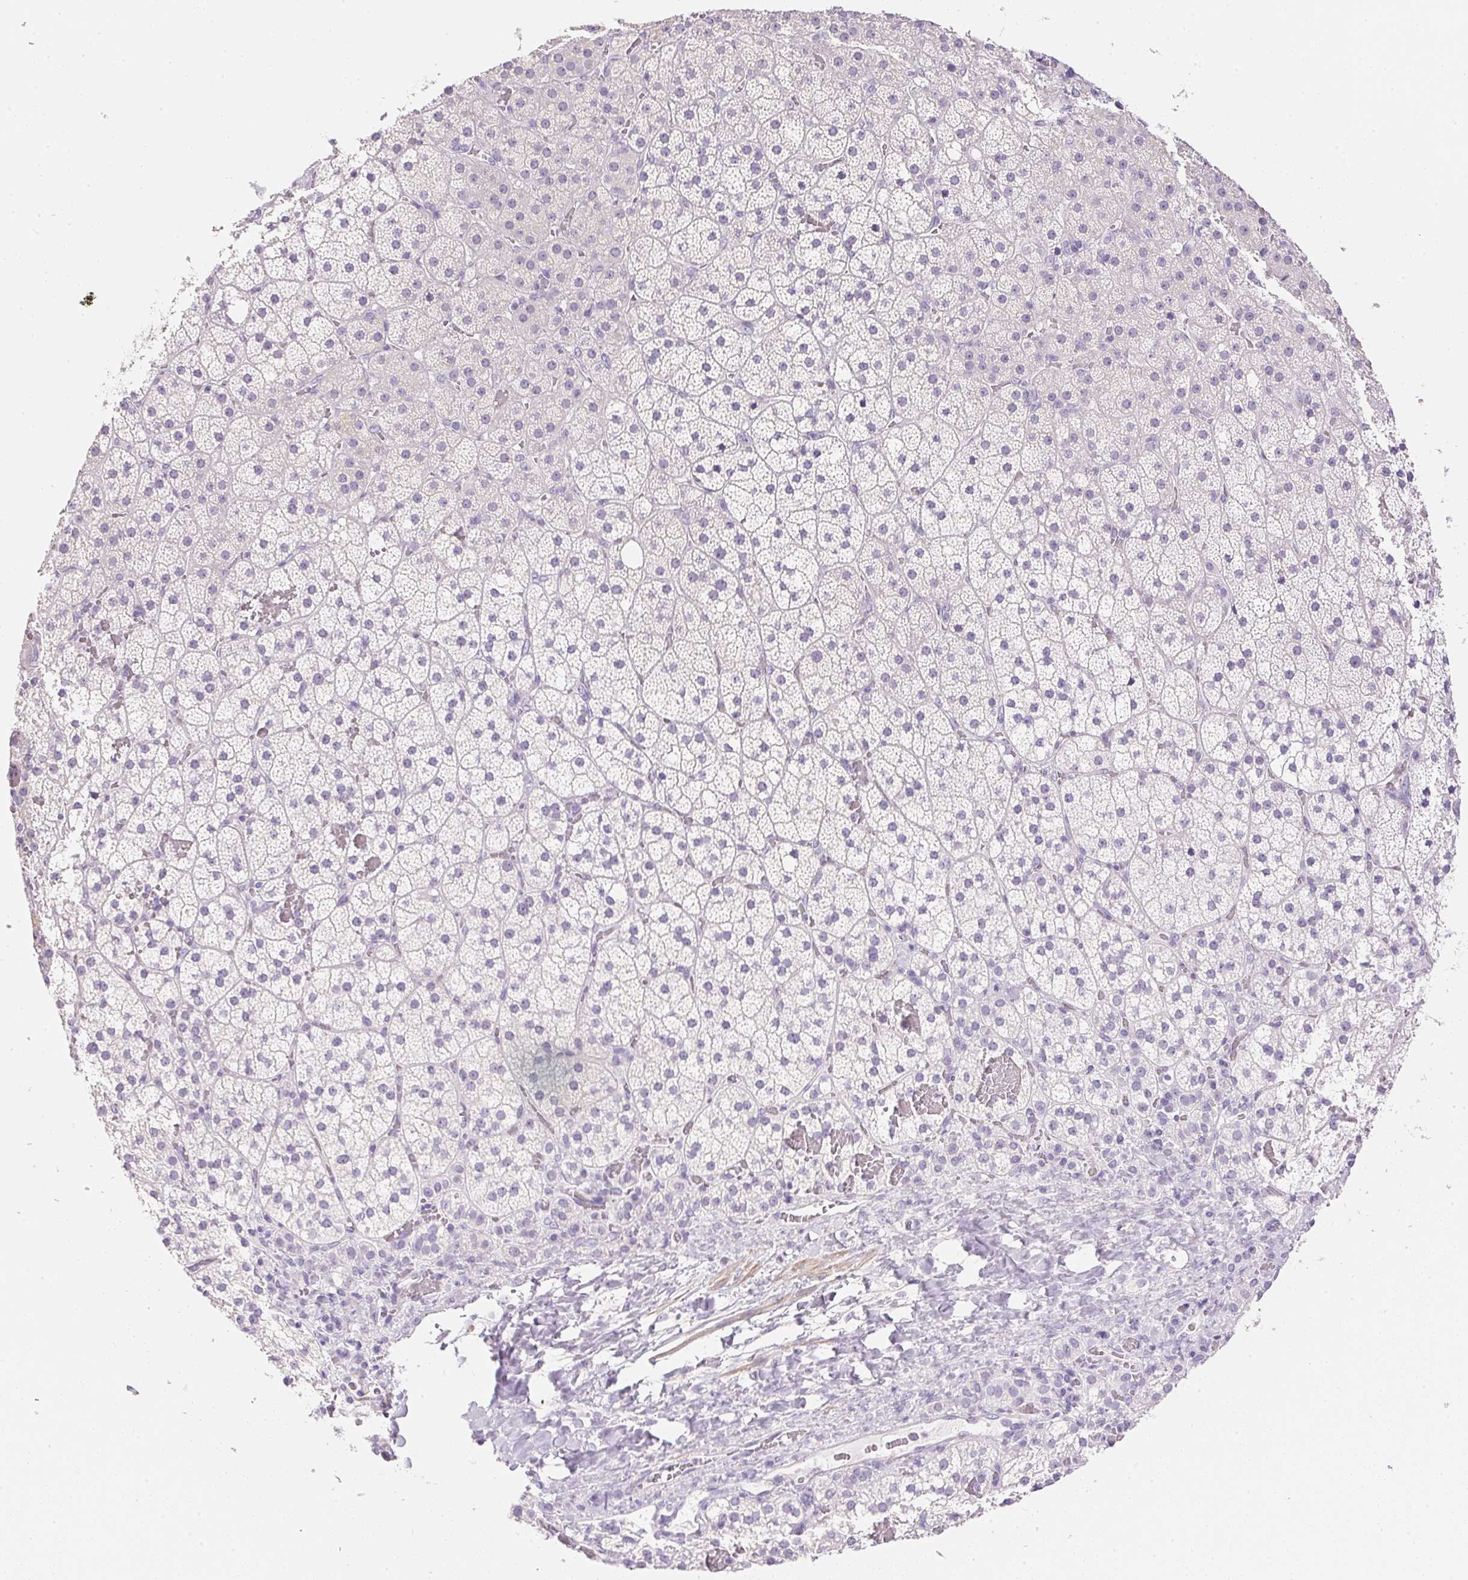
{"staining": {"intensity": "negative", "quantity": "none", "location": "none"}, "tissue": "adrenal gland", "cell_type": "Glandular cells", "image_type": "normal", "snomed": [{"axis": "morphology", "description": "Normal tissue, NOS"}, {"axis": "topography", "description": "Adrenal gland"}], "caption": "Adrenal gland stained for a protein using immunohistochemistry (IHC) demonstrates no positivity glandular cells.", "gene": "KCNE2", "patient": {"sex": "male", "age": 53}}